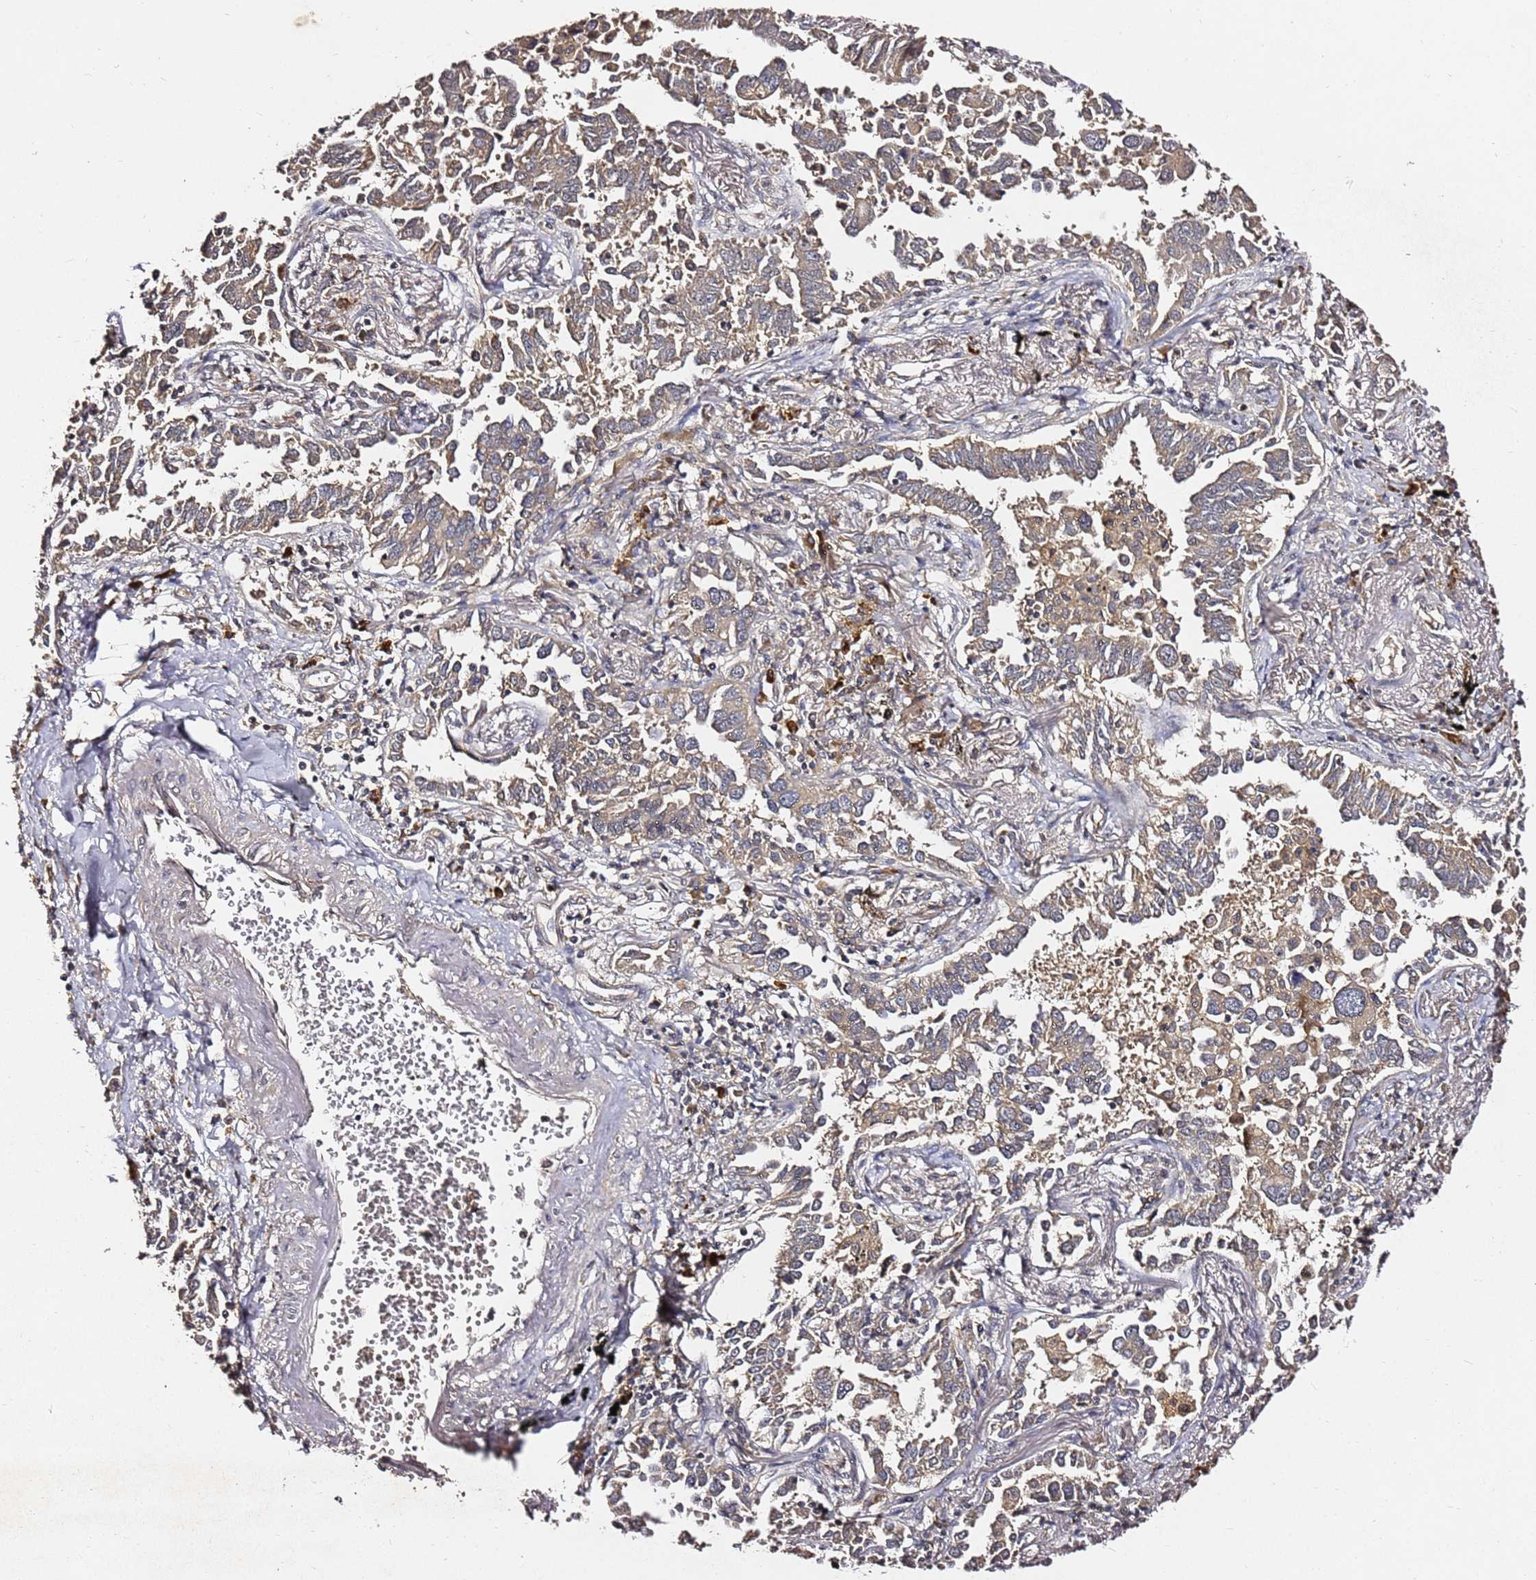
{"staining": {"intensity": "moderate", "quantity": ">75%", "location": "cytoplasmic/membranous"}, "tissue": "lung cancer", "cell_type": "Tumor cells", "image_type": "cancer", "snomed": [{"axis": "morphology", "description": "Adenocarcinoma, NOS"}, {"axis": "topography", "description": "Lung"}], "caption": "About >75% of tumor cells in human lung cancer (adenocarcinoma) demonstrate moderate cytoplasmic/membranous protein expression as visualized by brown immunohistochemical staining.", "gene": "C6orf136", "patient": {"sex": "male", "age": 67}}